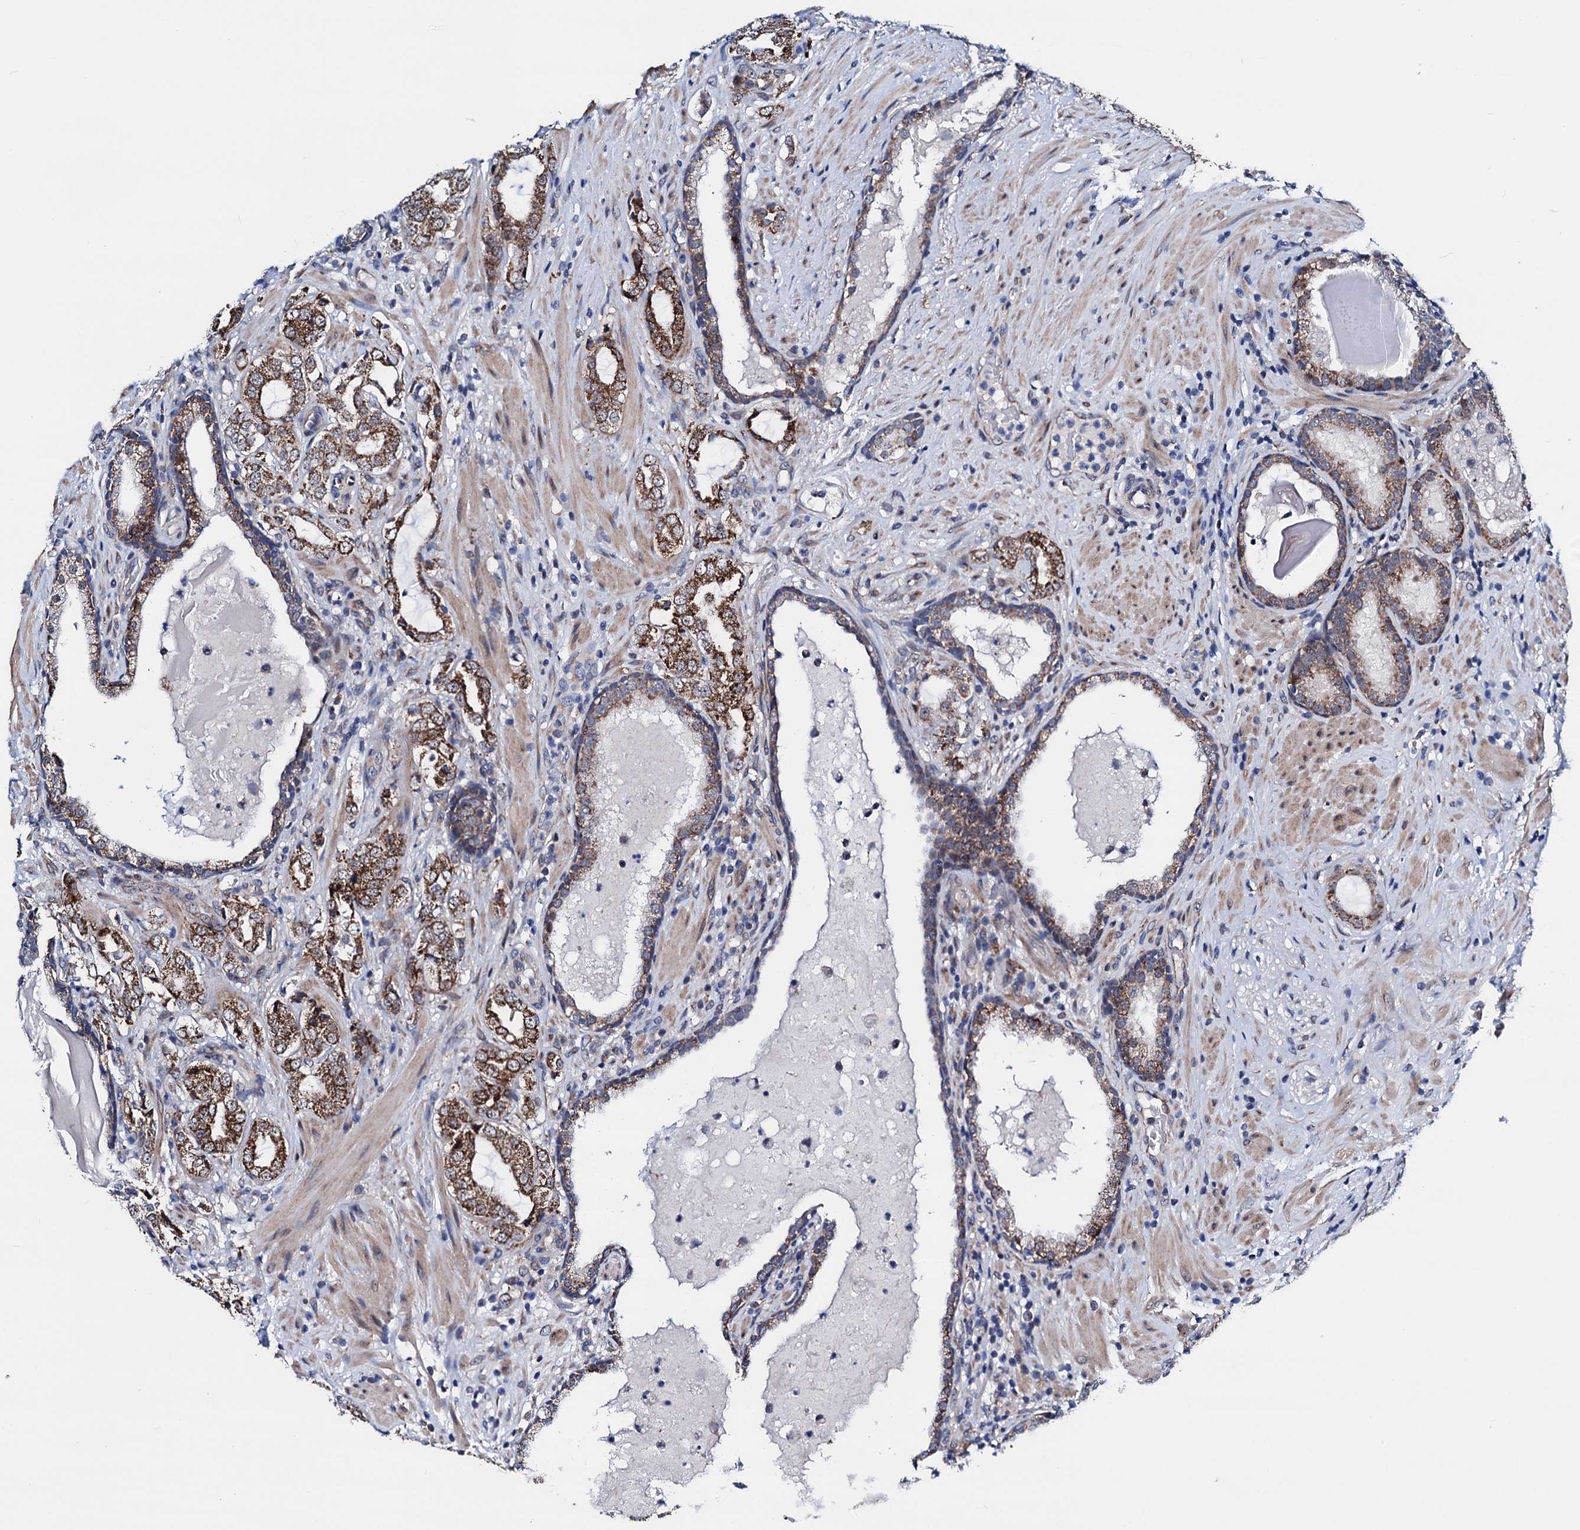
{"staining": {"intensity": "strong", "quantity": ">75%", "location": "cytoplasmic/membranous"}, "tissue": "prostate cancer", "cell_type": "Tumor cells", "image_type": "cancer", "snomed": [{"axis": "morphology", "description": "Adenocarcinoma, High grade"}, {"axis": "topography", "description": "Prostate"}], "caption": "Prostate cancer stained for a protein shows strong cytoplasmic/membranous positivity in tumor cells.", "gene": "COA4", "patient": {"sex": "male", "age": 64}}